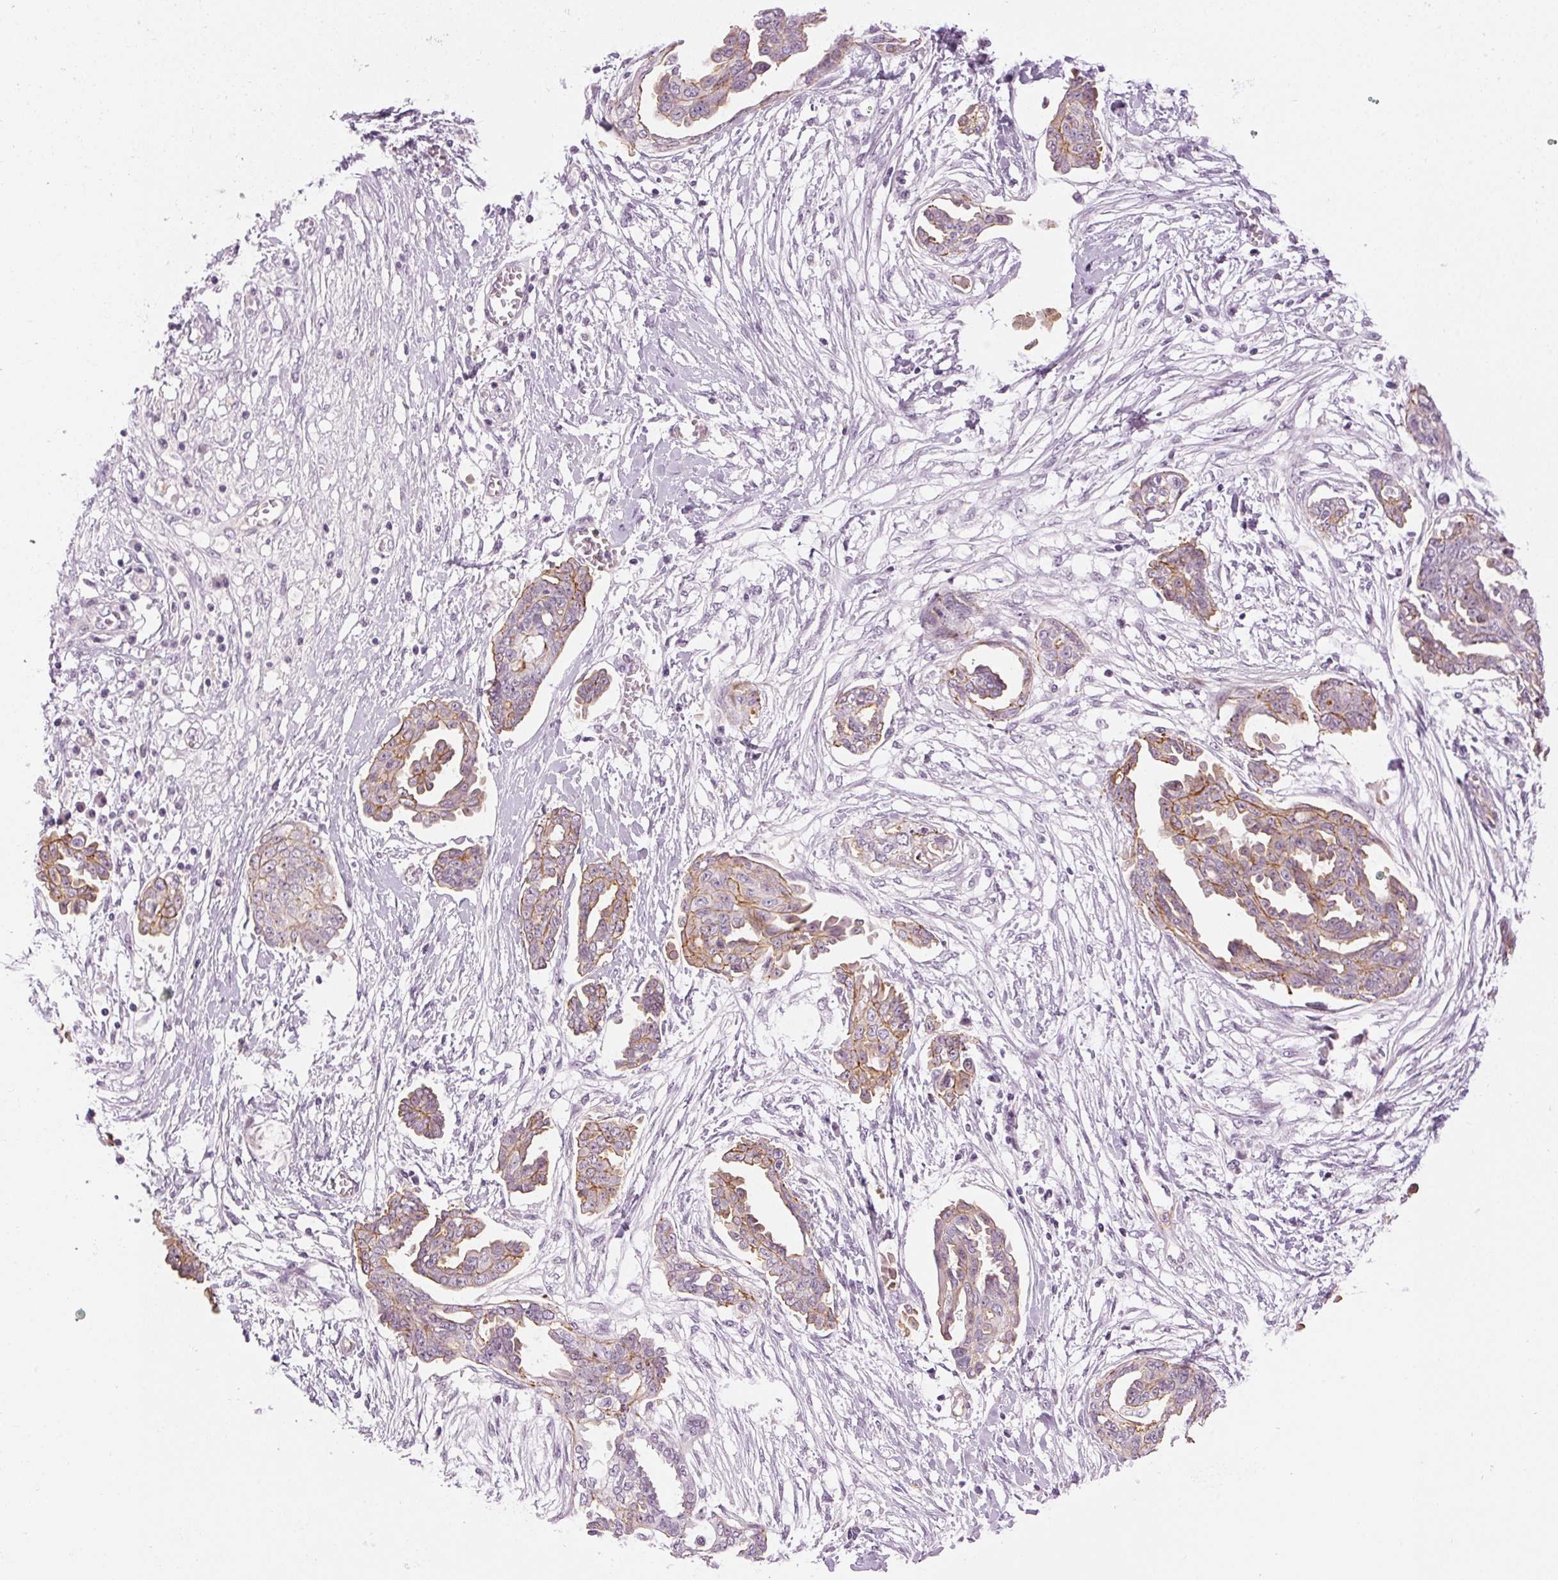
{"staining": {"intensity": "moderate", "quantity": "25%-75%", "location": "cytoplasmic/membranous"}, "tissue": "ovarian cancer", "cell_type": "Tumor cells", "image_type": "cancer", "snomed": [{"axis": "morphology", "description": "Cystadenocarcinoma, serous, NOS"}, {"axis": "topography", "description": "Ovary"}], "caption": "Ovarian cancer (serous cystadenocarcinoma) tissue shows moderate cytoplasmic/membranous positivity in approximately 25%-75% of tumor cells, visualized by immunohistochemistry.", "gene": "AIF1L", "patient": {"sex": "female", "age": 71}}